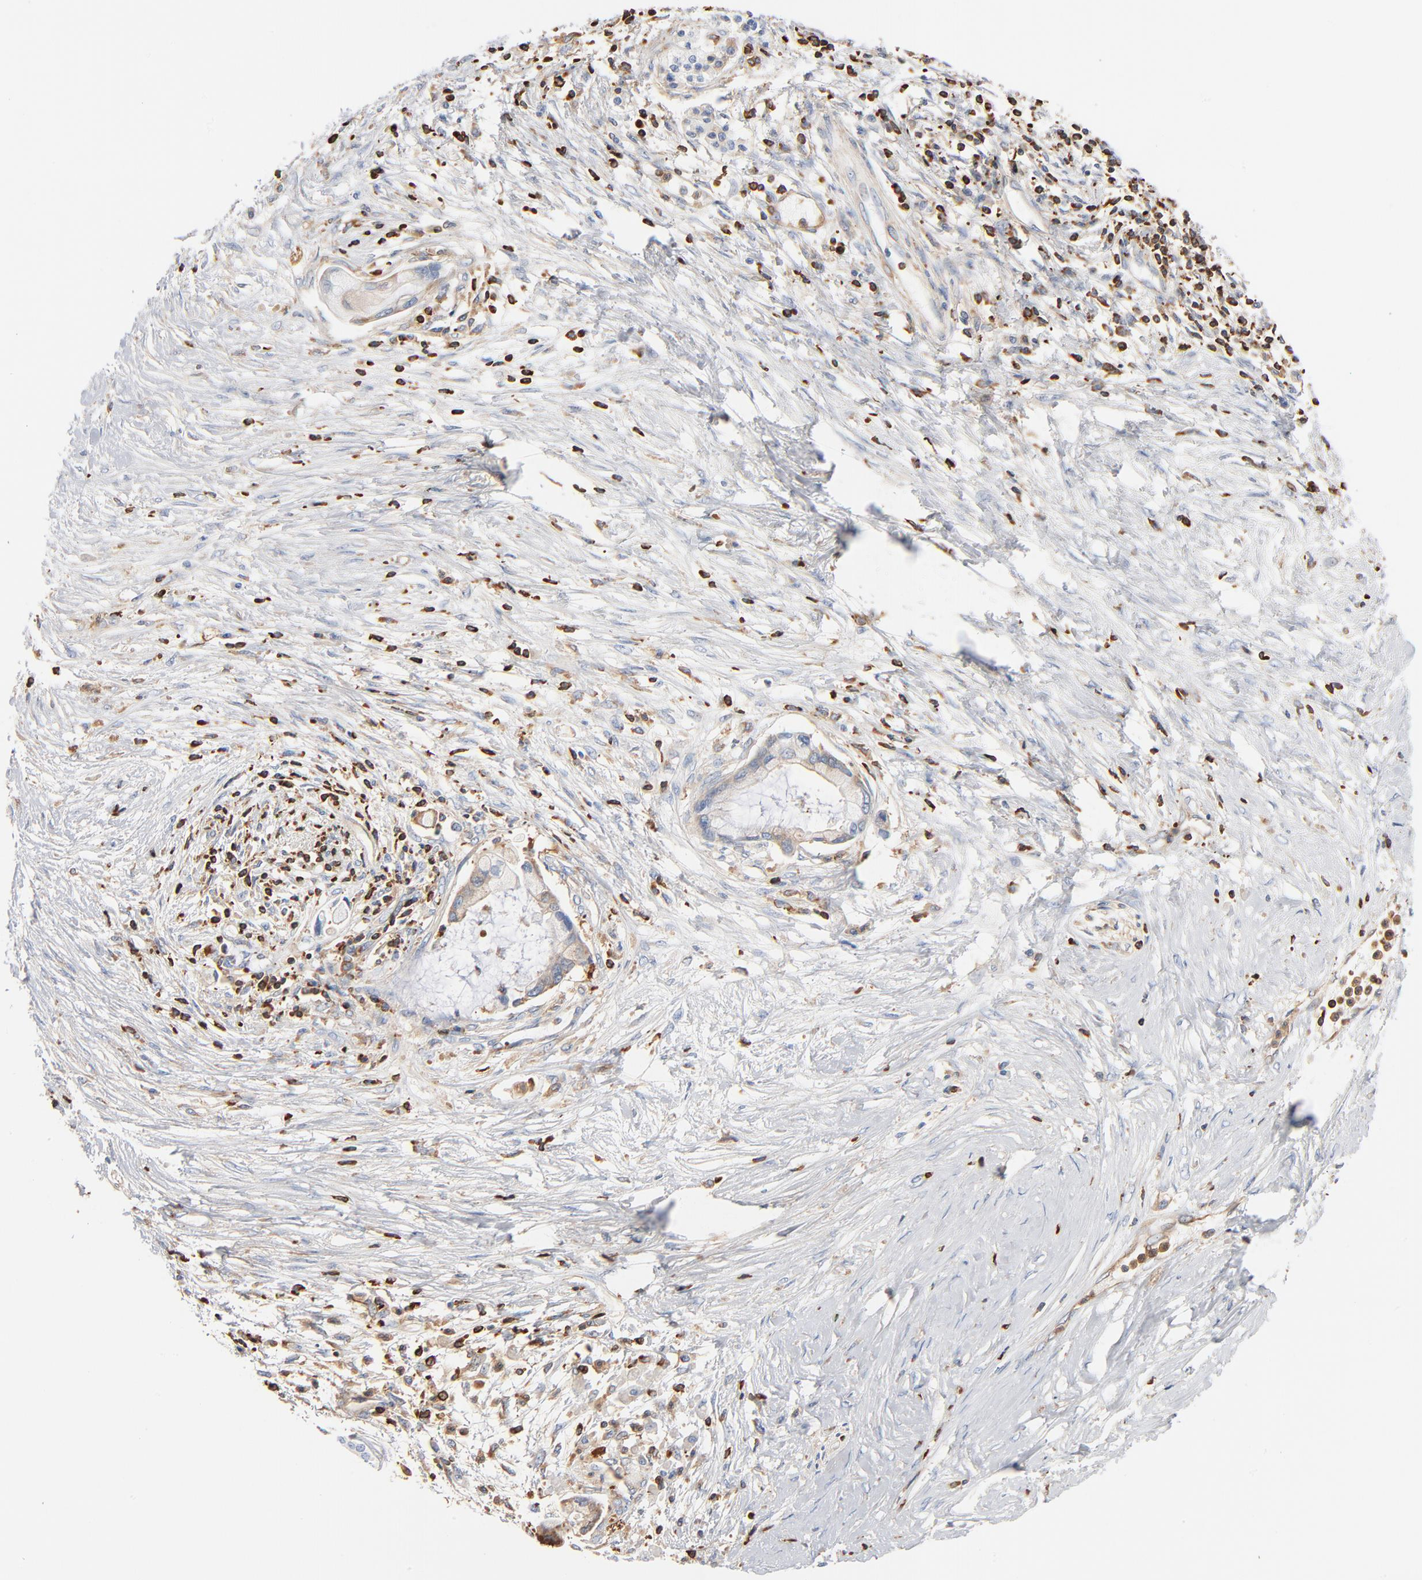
{"staining": {"intensity": "negative", "quantity": "none", "location": "none"}, "tissue": "pancreatic cancer", "cell_type": "Tumor cells", "image_type": "cancer", "snomed": [{"axis": "morphology", "description": "Adenocarcinoma, NOS"}, {"axis": "topography", "description": "Pancreas"}], "caption": "Adenocarcinoma (pancreatic) was stained to show a protein in brown. There is no significant positivity in tumor cells.", "gene": "SH3KBP1", "patient": {"sex": "female", "age": 59}}